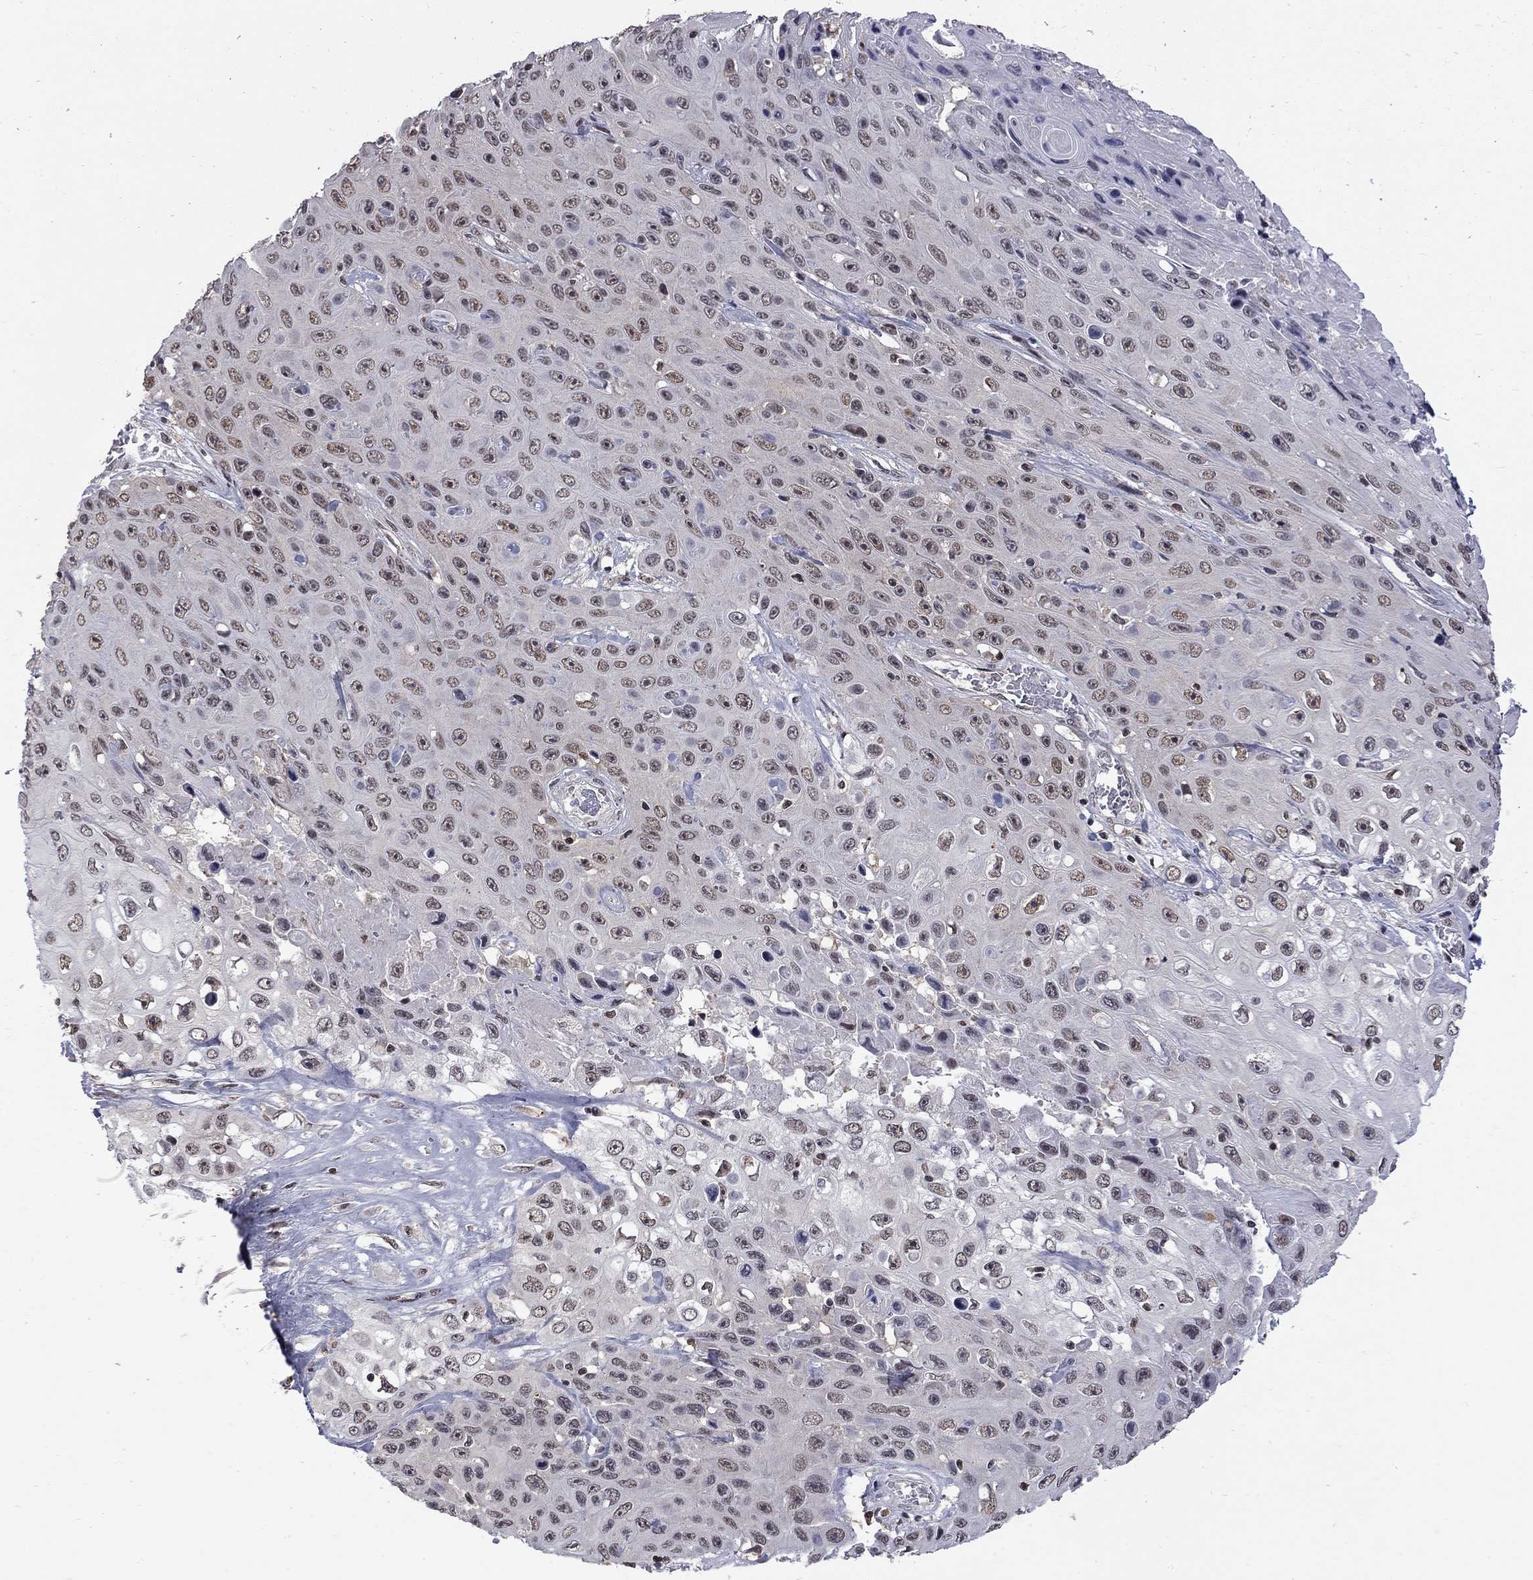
{"staining": {"intensity": "weak", "quantity": "<25%", "location": "nuclear"}, "tissue": "skin cancer", "cell_type": "Tumor cells", "image_type": "cancer", "snomed": [{"axis": "morphology", "description": "Squamous cell carcinoma, NOS"}, {"axis": "topography", "description": "Skin"}], "caption": "IHC micrograph of neoplastic tissue: human skin cancer stained with DAB reveals no significant protein expression in tumor cells.", "gene": "RFWD3", "patient": {"sex": "male", "age": 82}}